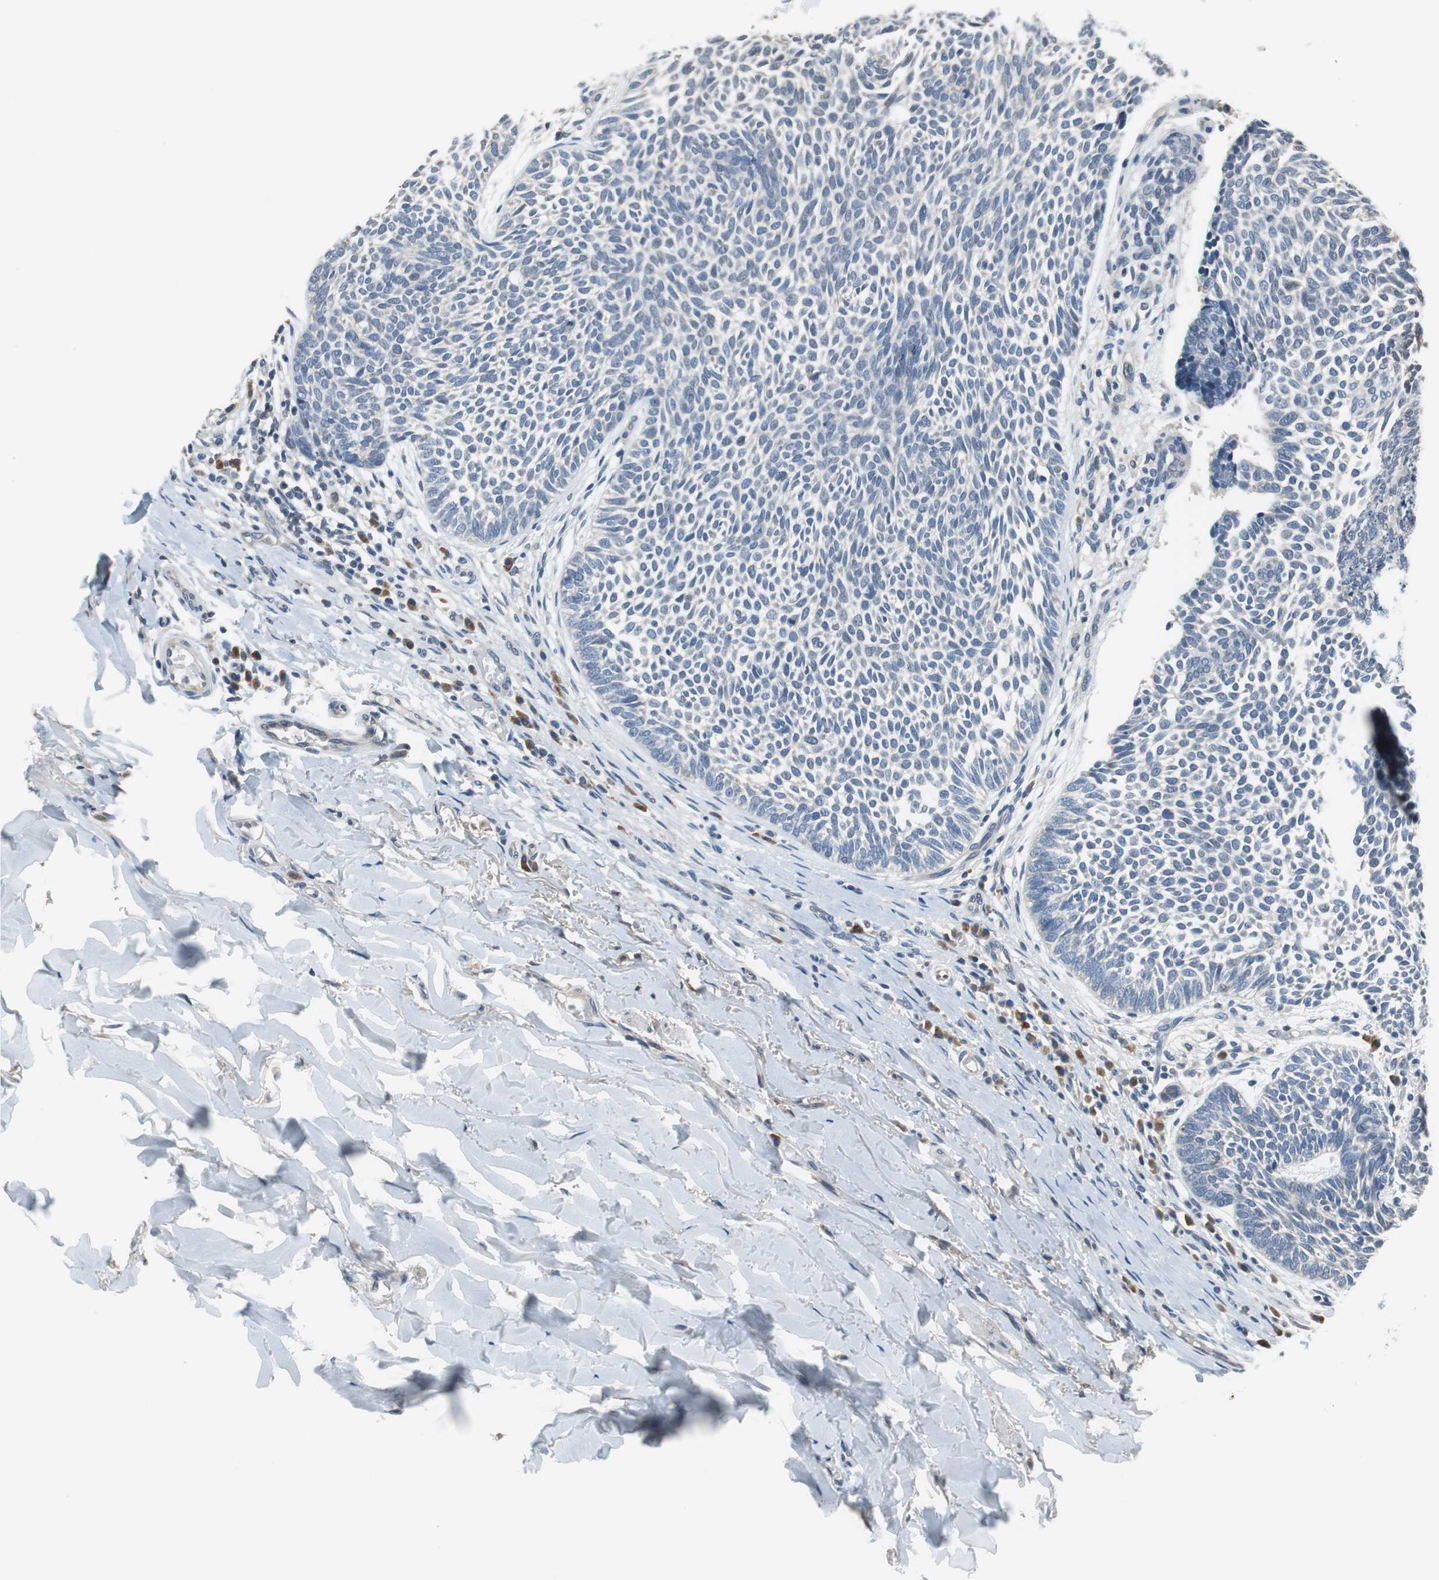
{"staining": {"intensity": "negative", "quantity": "none", "location": "none"}, "tissue": "skin cancer", "cell_type": "Tumor cells", "image_type": "cancer", "snomed": [{"axis": "morphology", "description": "Normal tissue, NOS"}, {"axis": "morphology", "description": "Basal cell carcinoma"}, {"axis": "topography", "description": "Skin"}], "caption": "DAB immunohistochemical staining of human skin basal cell carcinoma reveals no significant positivity in tumor cells. The staining was performed using DAB to visualize the protein expression in brown, while the nuclei were stained in blue with hematoxylin (Magnification: 20x).", "gene": "PI4KB", "patient": {"sex": "male", "age": 87}}